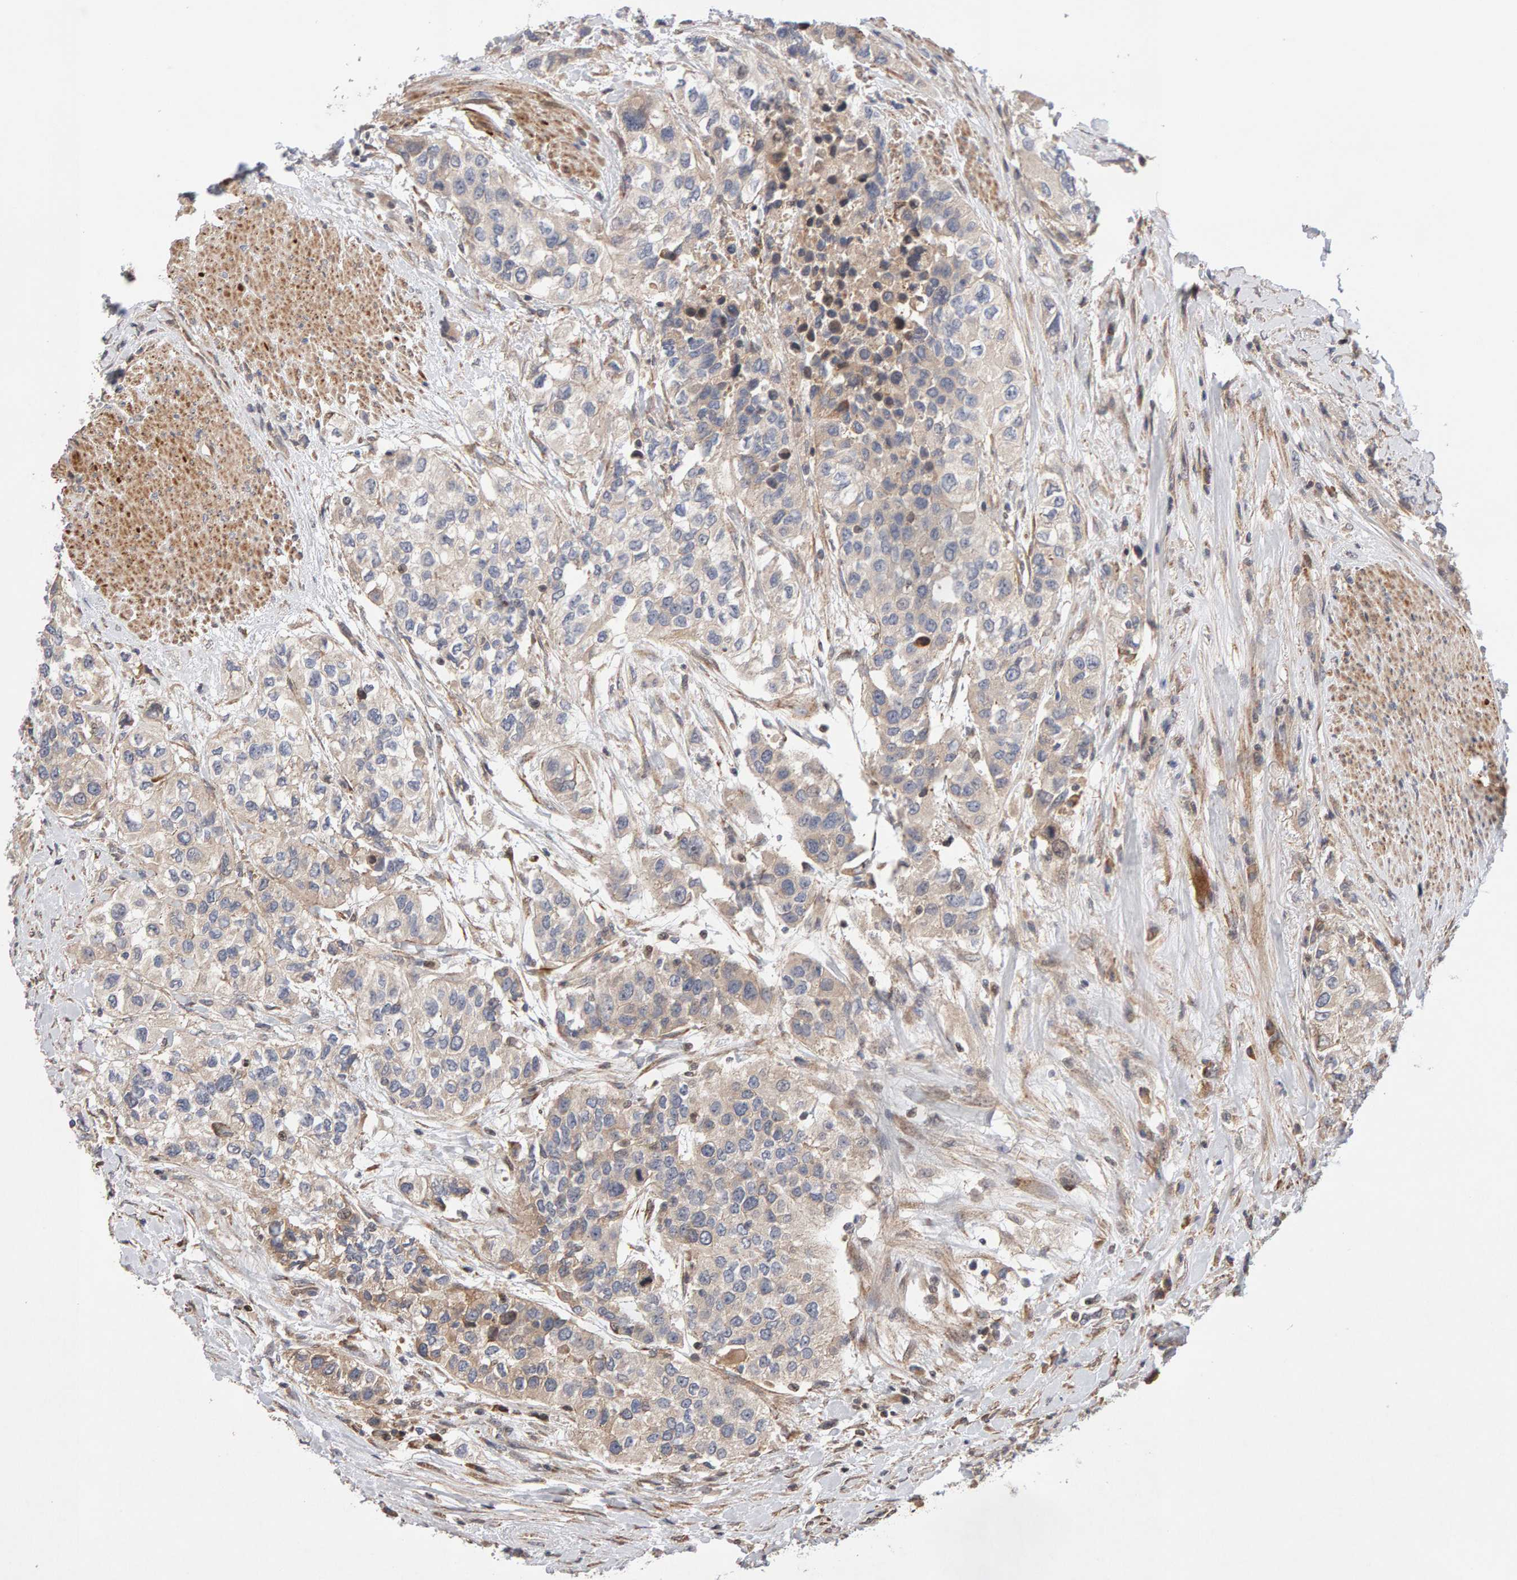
{"staining": {"intensity": "negative", "quantity": "none", "location": "none"}, "tissue": "urothelial cancer", "cell_type": "Tumor cells", "image_type": "cancer", "snomed": [{"axis": "morphology", "description": "Urothelial carcinoma, High grade"}, {"axis": "topography", "description": "Urinary bladder"}], "caption": "Human urothelial cancer stained for a protein using IHC demonstrates no expression in tumor cells.", "gene": "LZTS1", "patient": {"sex": "female", "age": 80}}